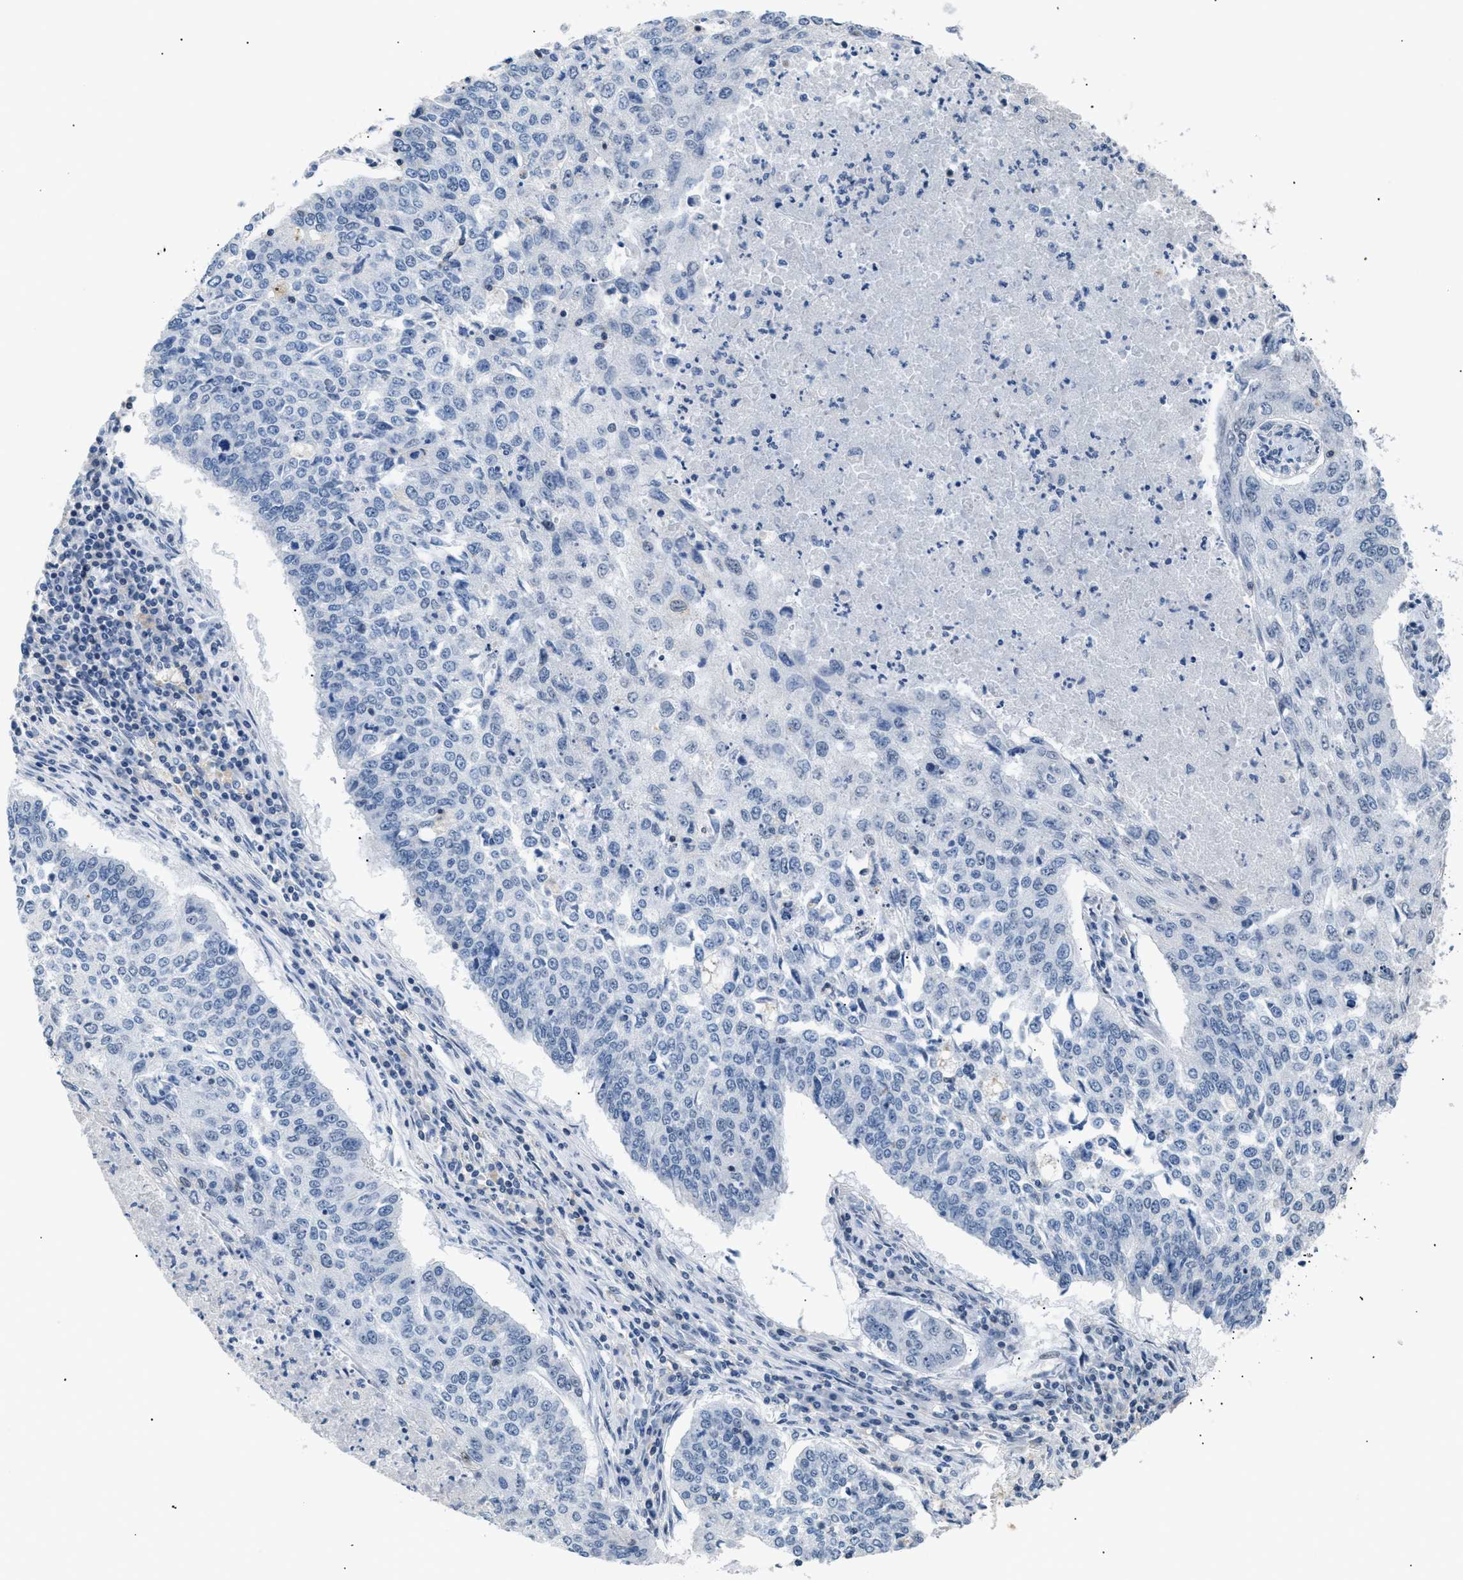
{"staining": {"intensity": "negative", "quantity": "none", "location": "none"}, "tissue": "lung cancer", "cell_type": "Tumor cells", "image_type": "cancer", "snomed": [{"axis": "morphology", "description": "Normal tissue, NOS"}, {"axis": "morphology", "description": "Squamous cell carcinoma, NOS"}, {"axis": "topography", "description": "Cartilage tissue"}, {"axis": "topography", "description": "Bronchus"}, {"axis": "topography", "description": "Lung"}], "caption": "The immunohistochemistry photomicrograph has no significant staining in tumor cells of lung cancer tissue. The staining is performed using DAB (3,3'-diaminobenzidine) brown chromogen with nuclei counter-stained in using hematoxylin.", "gene": "KCNC3", "patient": {"sex": "female", "age": 49}}